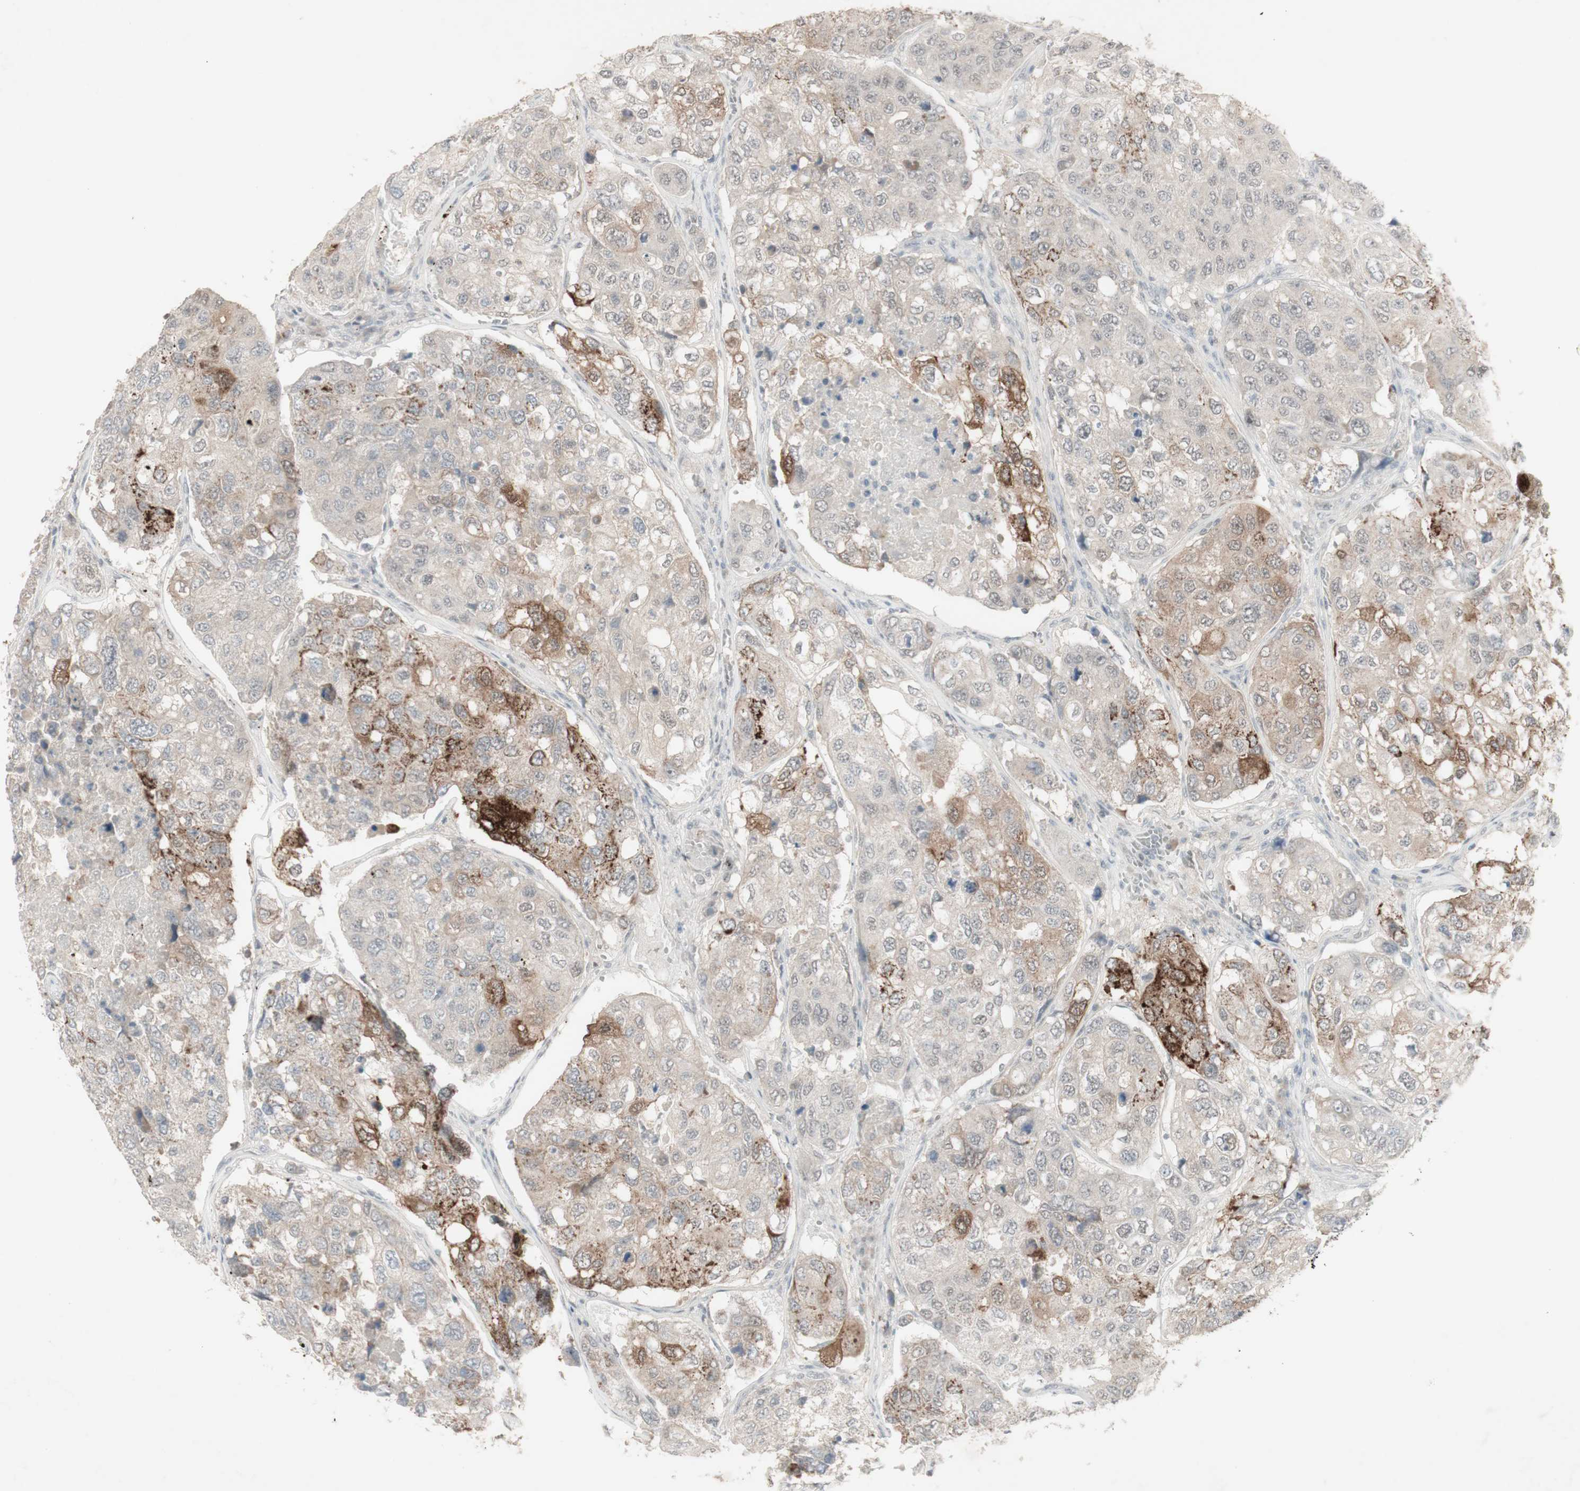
{"staining": {"intensity": "moderate", "quantity": "25%-75%", "location": "cytoplasmic/membranous"}, "tissue": "urothelial cancer", "cell_type": "Tumor cells", "image_type": "cancer", "snomed": [{"axis": "morphology", "description": "Urothelial carcinoma, High grade"}, {"axis": "topography", "description": "Lymph node"}, {"axis": "topography", "description": "Urinary bladder"}], "caption": "Tumor cells exhibit medium levels of moderate cytoplasmic/membranous positivity in approximately 25%-75% of cells in human high-grade urothelial carcinoma.", "gene": "C1orf116", "patient": {"sex": "male", "age": 51}}